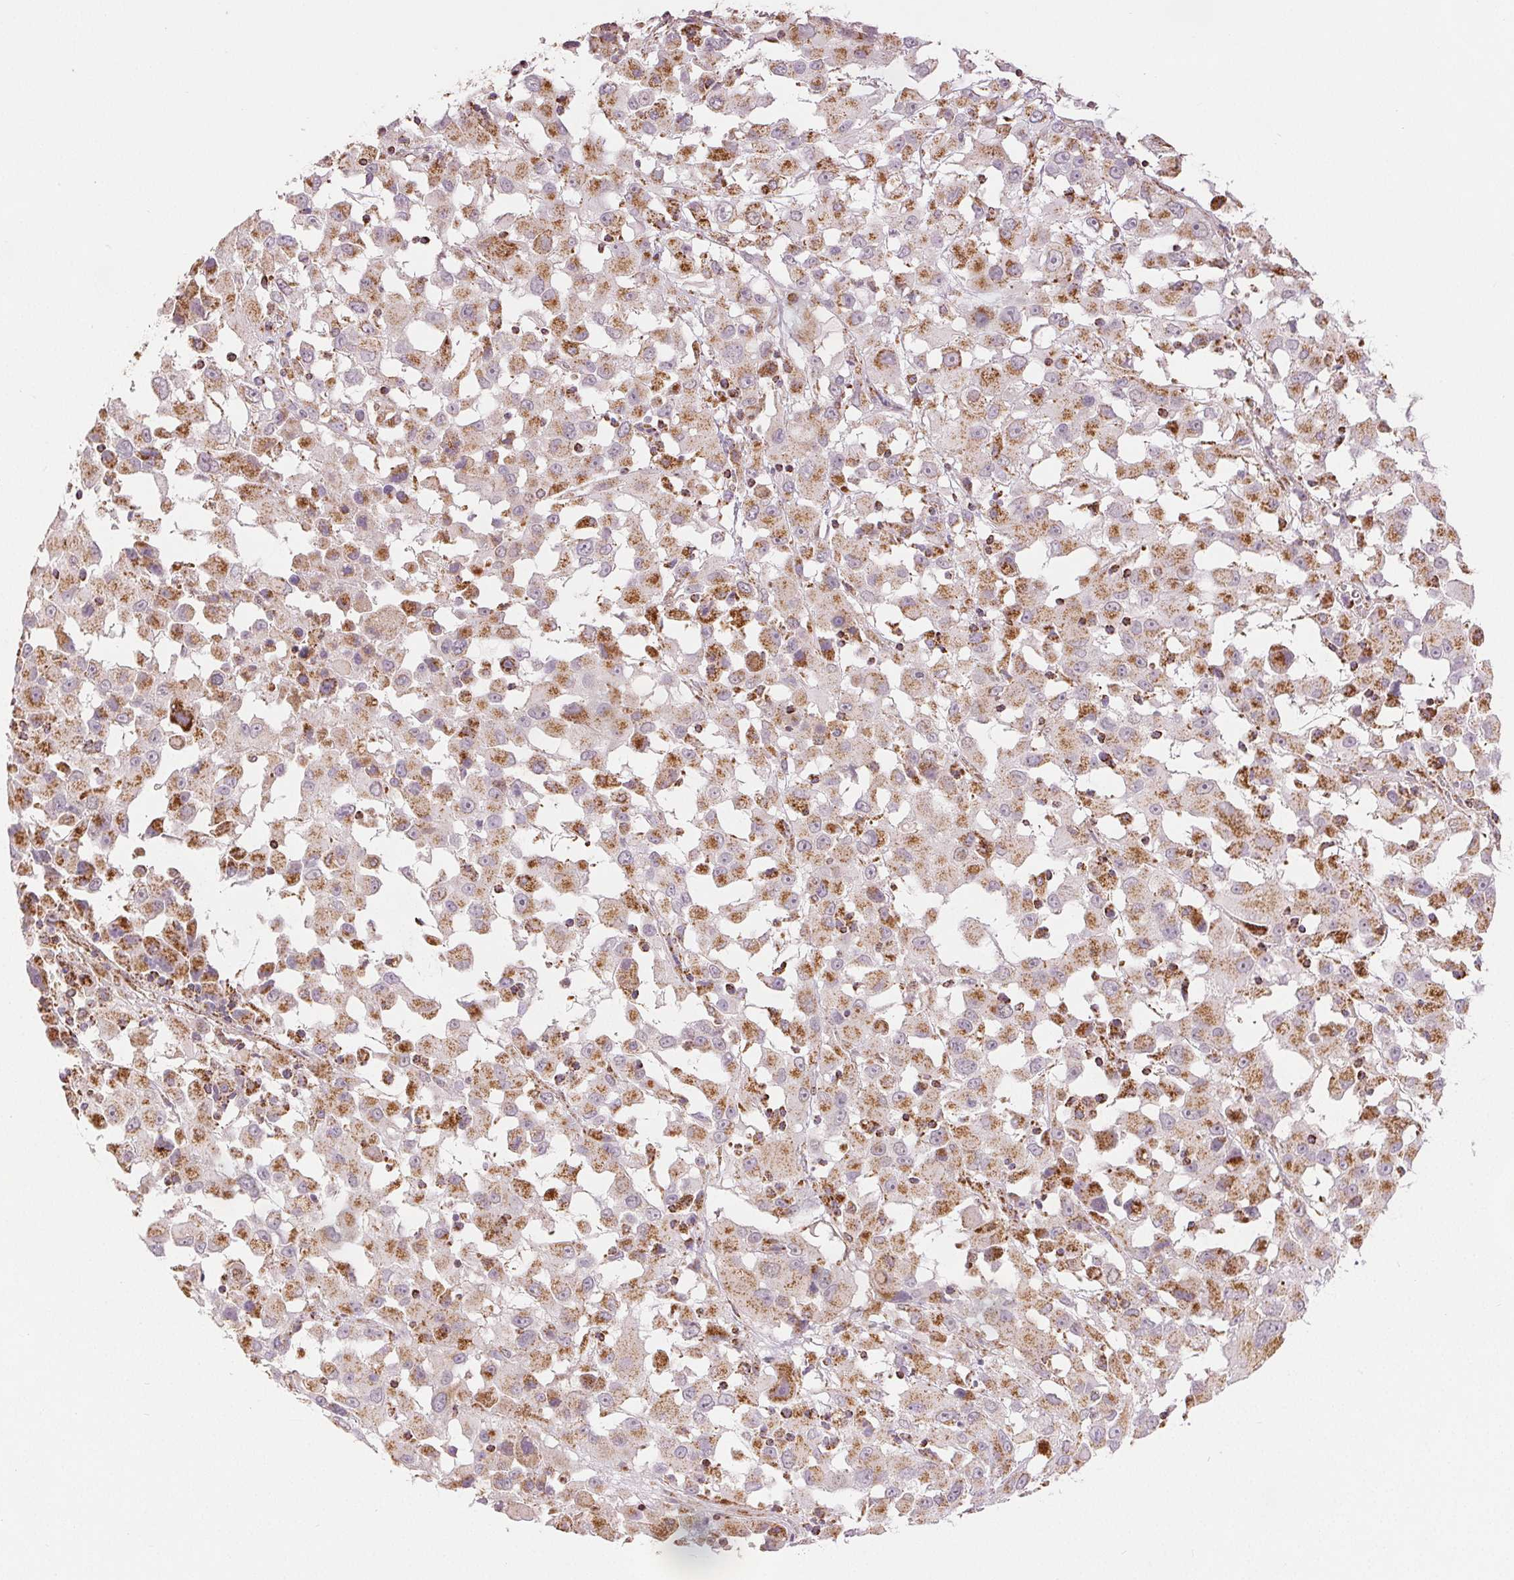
{"staining": {"intensity": "moderate", "quantity": ">75%", "location": "cytoplasmic/membranous"}, "tissue": "melanoma", "cell_type": "Tumor cells", "image_type": "cancer", "snomed": [{"axis": "morphology", "description": "Malignant melanoma, Metastatic site"}, {"axis": "topography", "description": "Soft tissue"}], "caption": "Melanoma was stained to show a protein in brown. There is medium levels of moderate cytoplasmic/membranous positivity in approximately >75% of tumor cells.", "gene": "SDHB", "patient": {"sex": "male", "age": 50}}